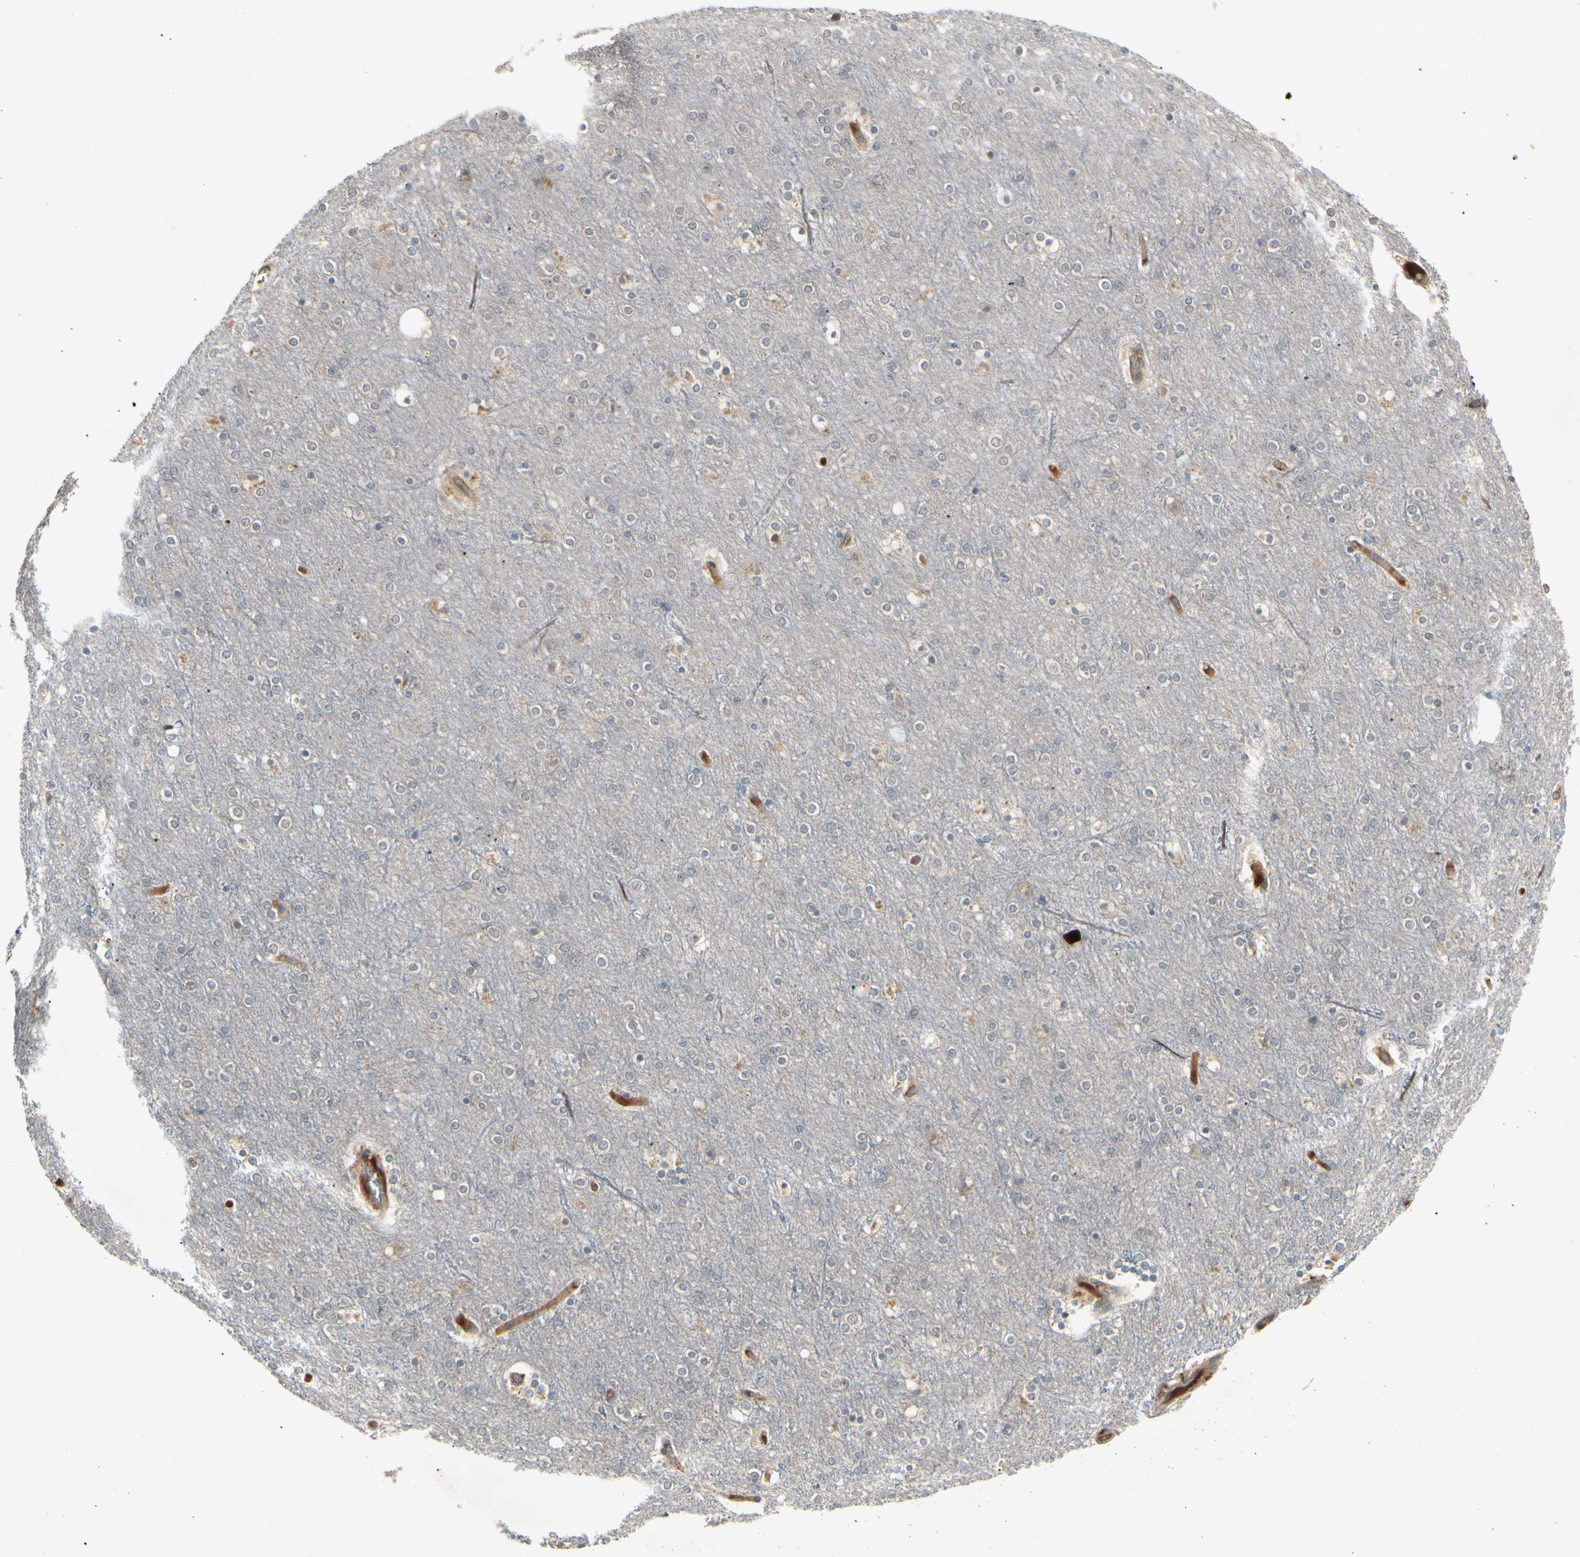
{"staining": {"intensity": "moderate", "quantity": ">75%", "location": "cytoplasmic/membranous"}, "tissue": "cerebral cortex", "cell_type": "Endothelial cells", "image_type": "normal", "snomed": [{"axis": "morphology", "description": "Normal tissue, NOS"}, {"axis": "topography", "description": "Cerebral cortex"}], "caption": "Immunohistochemical staining of unremarkable cerebral cortex demonstrates >75% levels of moderate cytoplasmic/membranous protein staining in about >75% of endothelial cells.", "gene": "RNF14", "patient": {"sex": "female", "age": 54}}